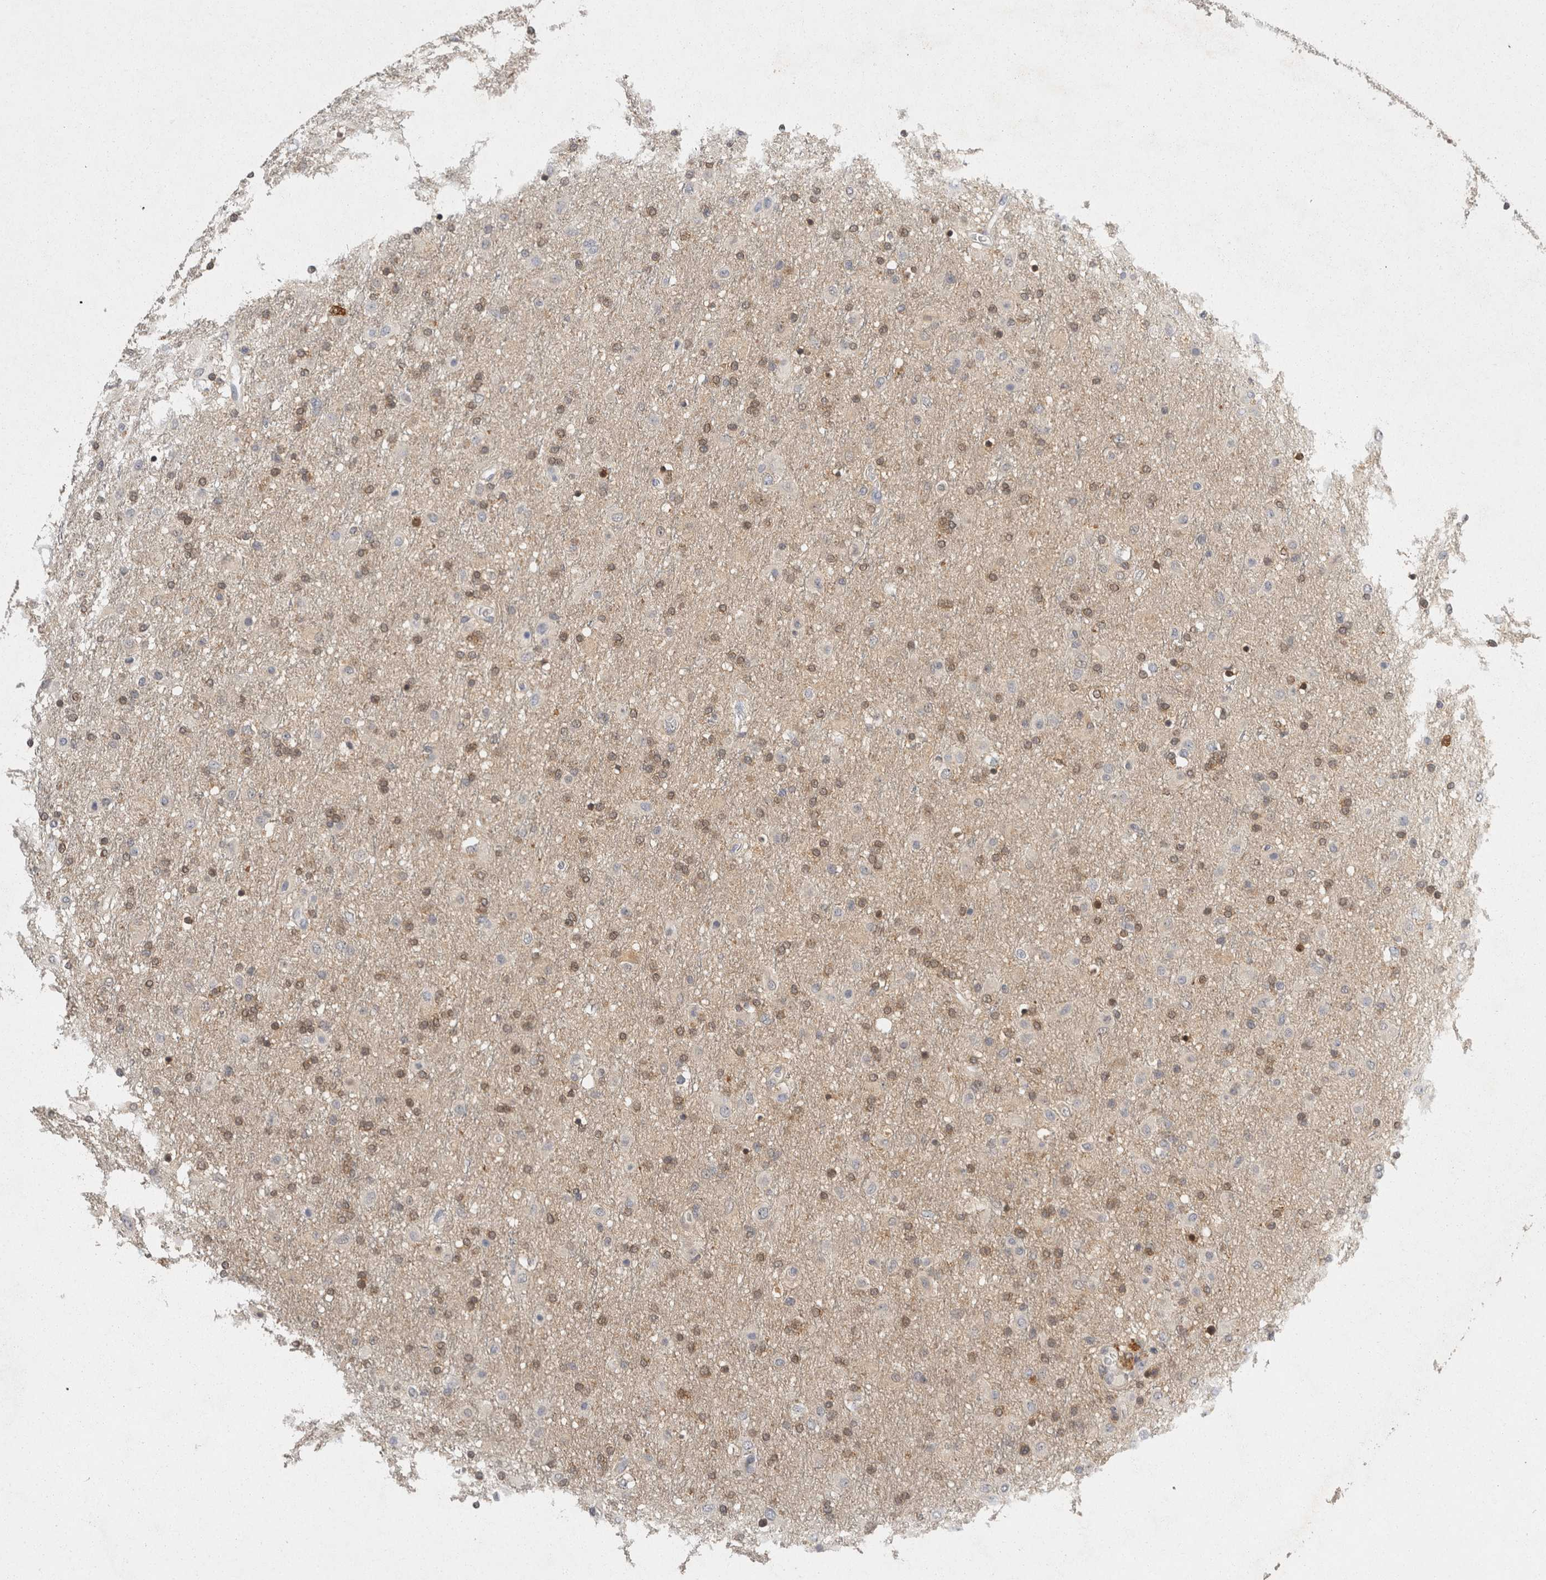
{"staining": {"intensity": "weak", "quantity": "25%-75%", "location": "cytoplasmic/membranous"}, "tissue": "glioma", "cell_type": "Tumor cells", "image_type": "cancer", "snomed": [{"axis": "morphology", "description": "Glioma, malignant, Low grade"}, {"axis": "topography", "description": "Brain"}], "caption": "Immunohistochemical staining of human glioma reveals low levels of weak cytoplasmic/membranous protein expression in about 25%-75% of tumor cells.", "gene": "ACAT2", "patient": {"sex": "male", "age": 65}}